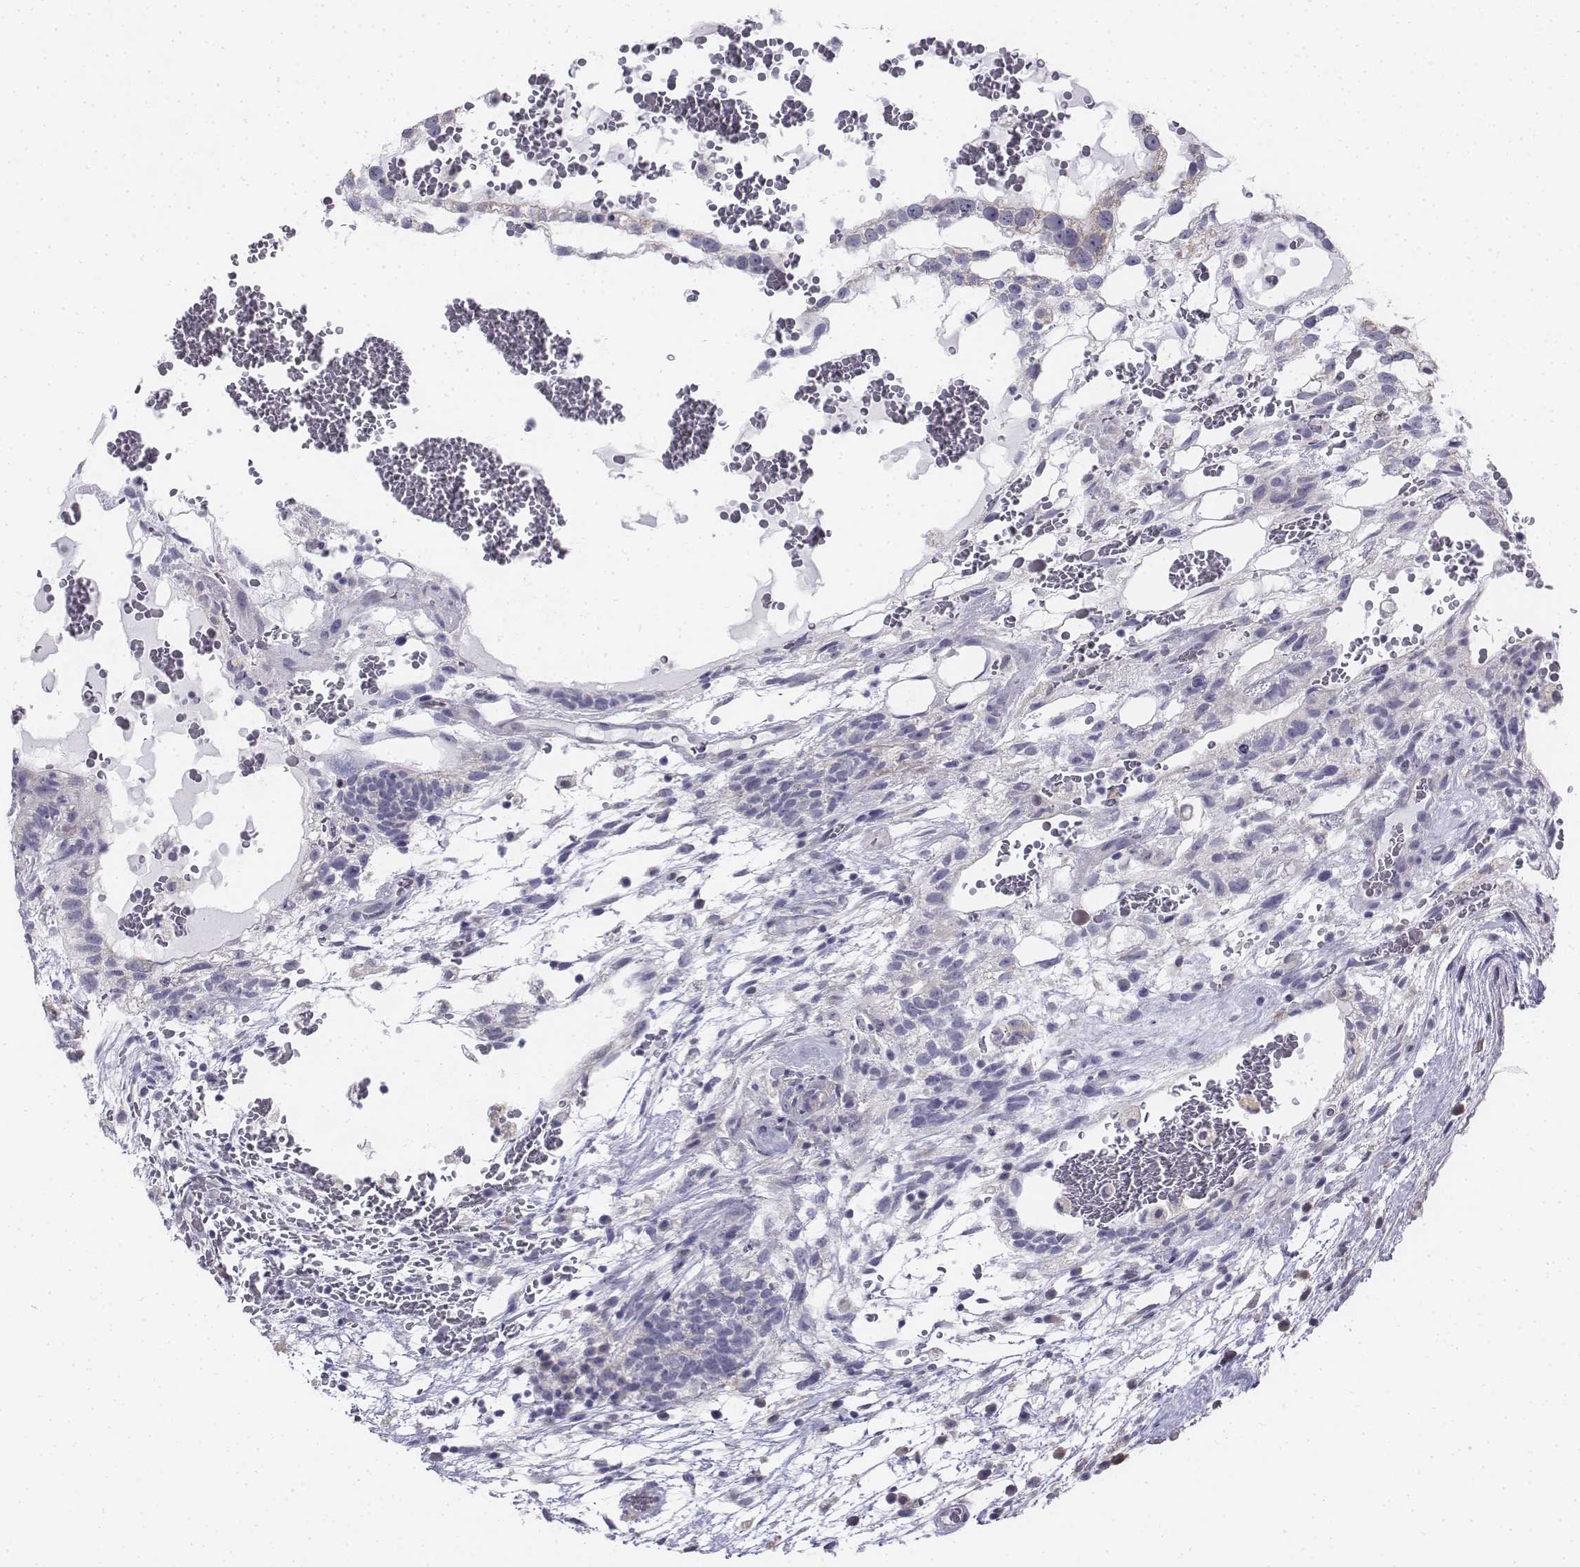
{"staining": {"intensity": "negative", "quantity": "none", "location": "none"}, "tissue": "testis cancer", "cell_type": "Tumor cells", "image_type": "cancer", "snomed": [{"axis": "morphology", "description": "Normal tissue, NOS"}, {"axis": "morphology", "description": "Carcinoma, Embryonal, NOS"}, {"axis": "topography", "description": "Testis"}], "caption": "A micrograph of human testis cancer is negative for staining in tumor cells. Nuclei are stained in blue.", "gene": "PENK", "patient": {"sex": "male", "age": 32}}